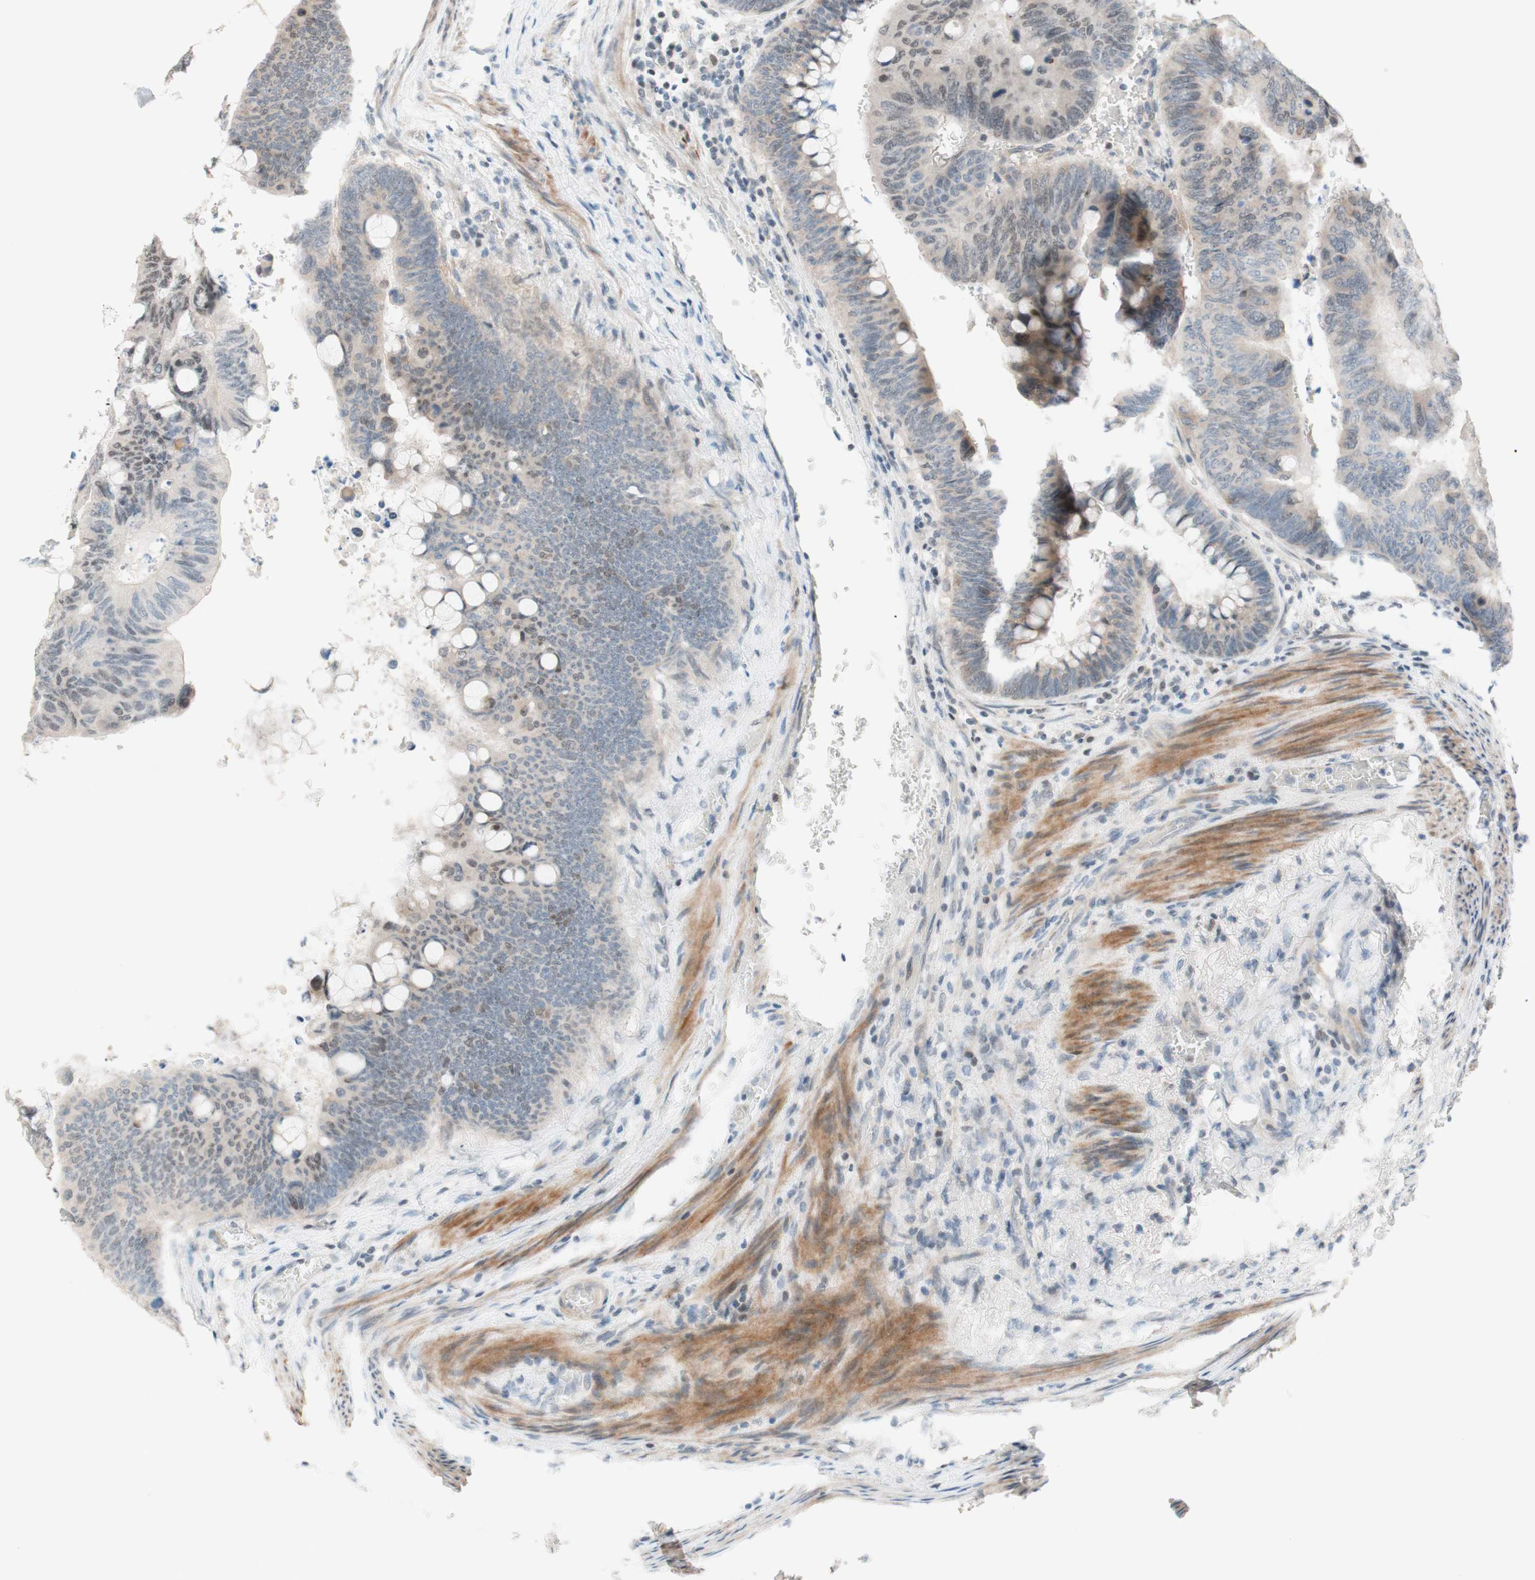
{"staining": {"intensity": "weak", "quantity": "25%-75%", "location": "nuclear"}, "tissue": "colorectal cancer", "cell_type": "Tumor cells", "image_type": "cancer", "snomed": [{"axis": "morphology", "description": "Normal tissue, NOS"}, {"axis": "morphology", "description": "Adenocarcinoma, NOS"}, {"axis": "topography", "description": "Rectum"}, {"axis": "topography", "description": "Peripheral nerve tissue"}], "caption": "The photomicrograph displays immunohistochemical staining of colorectal adenocarcinoma. There is weak nuclear expression is seen in approximately 25%-75% of tumor cells.", "gene": "JPH1", "patient": {"sex": "male", "age": 92}}